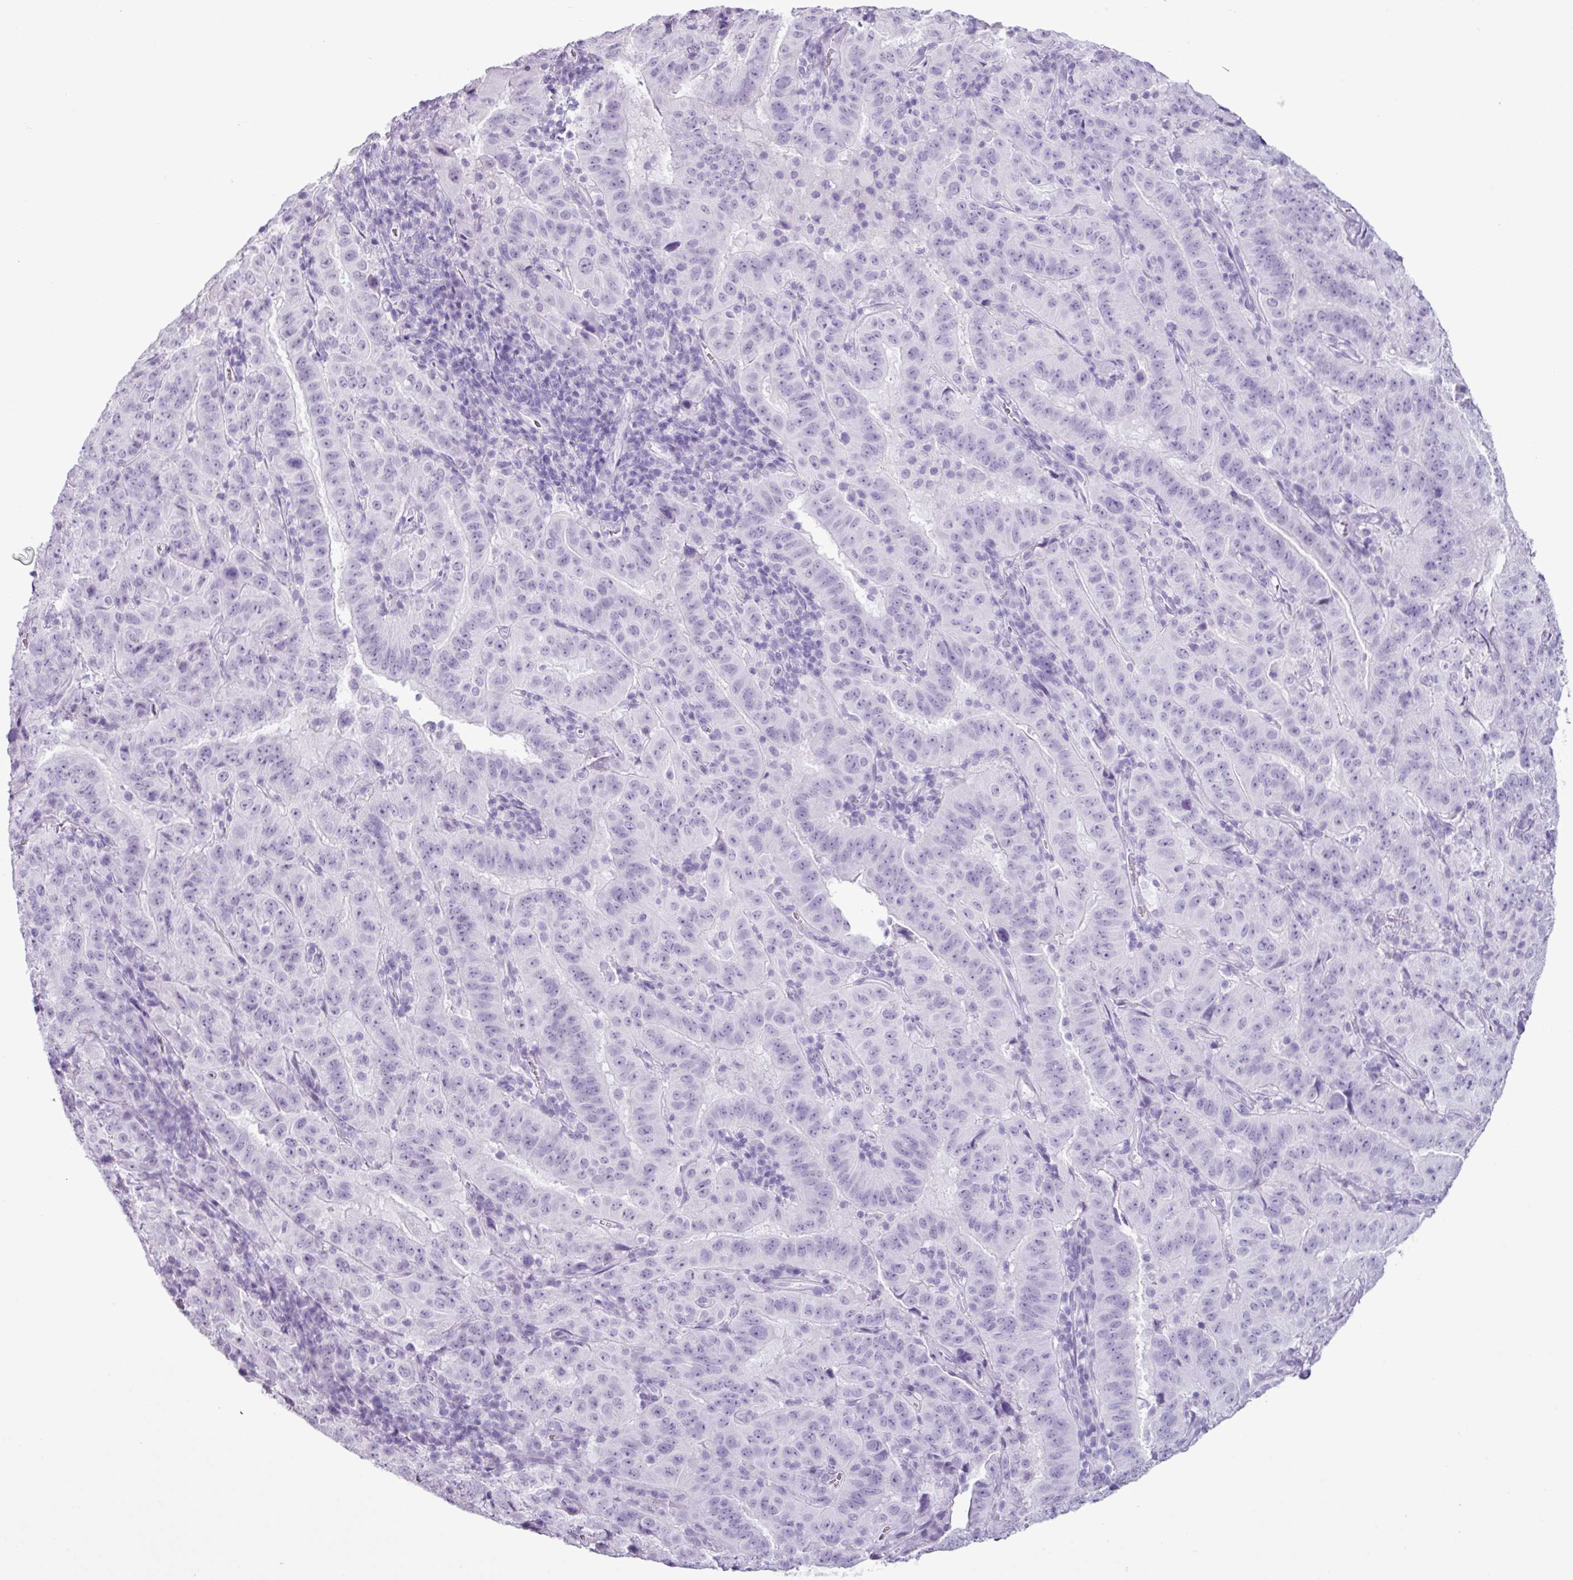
{"staining": {"intensity": "negative", "quantity": "none", "location": "none"}, "tissue": "pancreatic cancer", "cell_type": "Tumor cells", "image_type": "cancer", "snomed": [{"axis": "morphology", "description": "Adenocarcinoma, NOS"}, {"axis": "topography", "description": "Pancreas"}], "caption": "An image of pancreatic cancer (adenocarcinoma) stained for a protein shows no brown staining in tumor cells.", "gene": "SCT", "patient": {"sex": "male", "age": 63}}